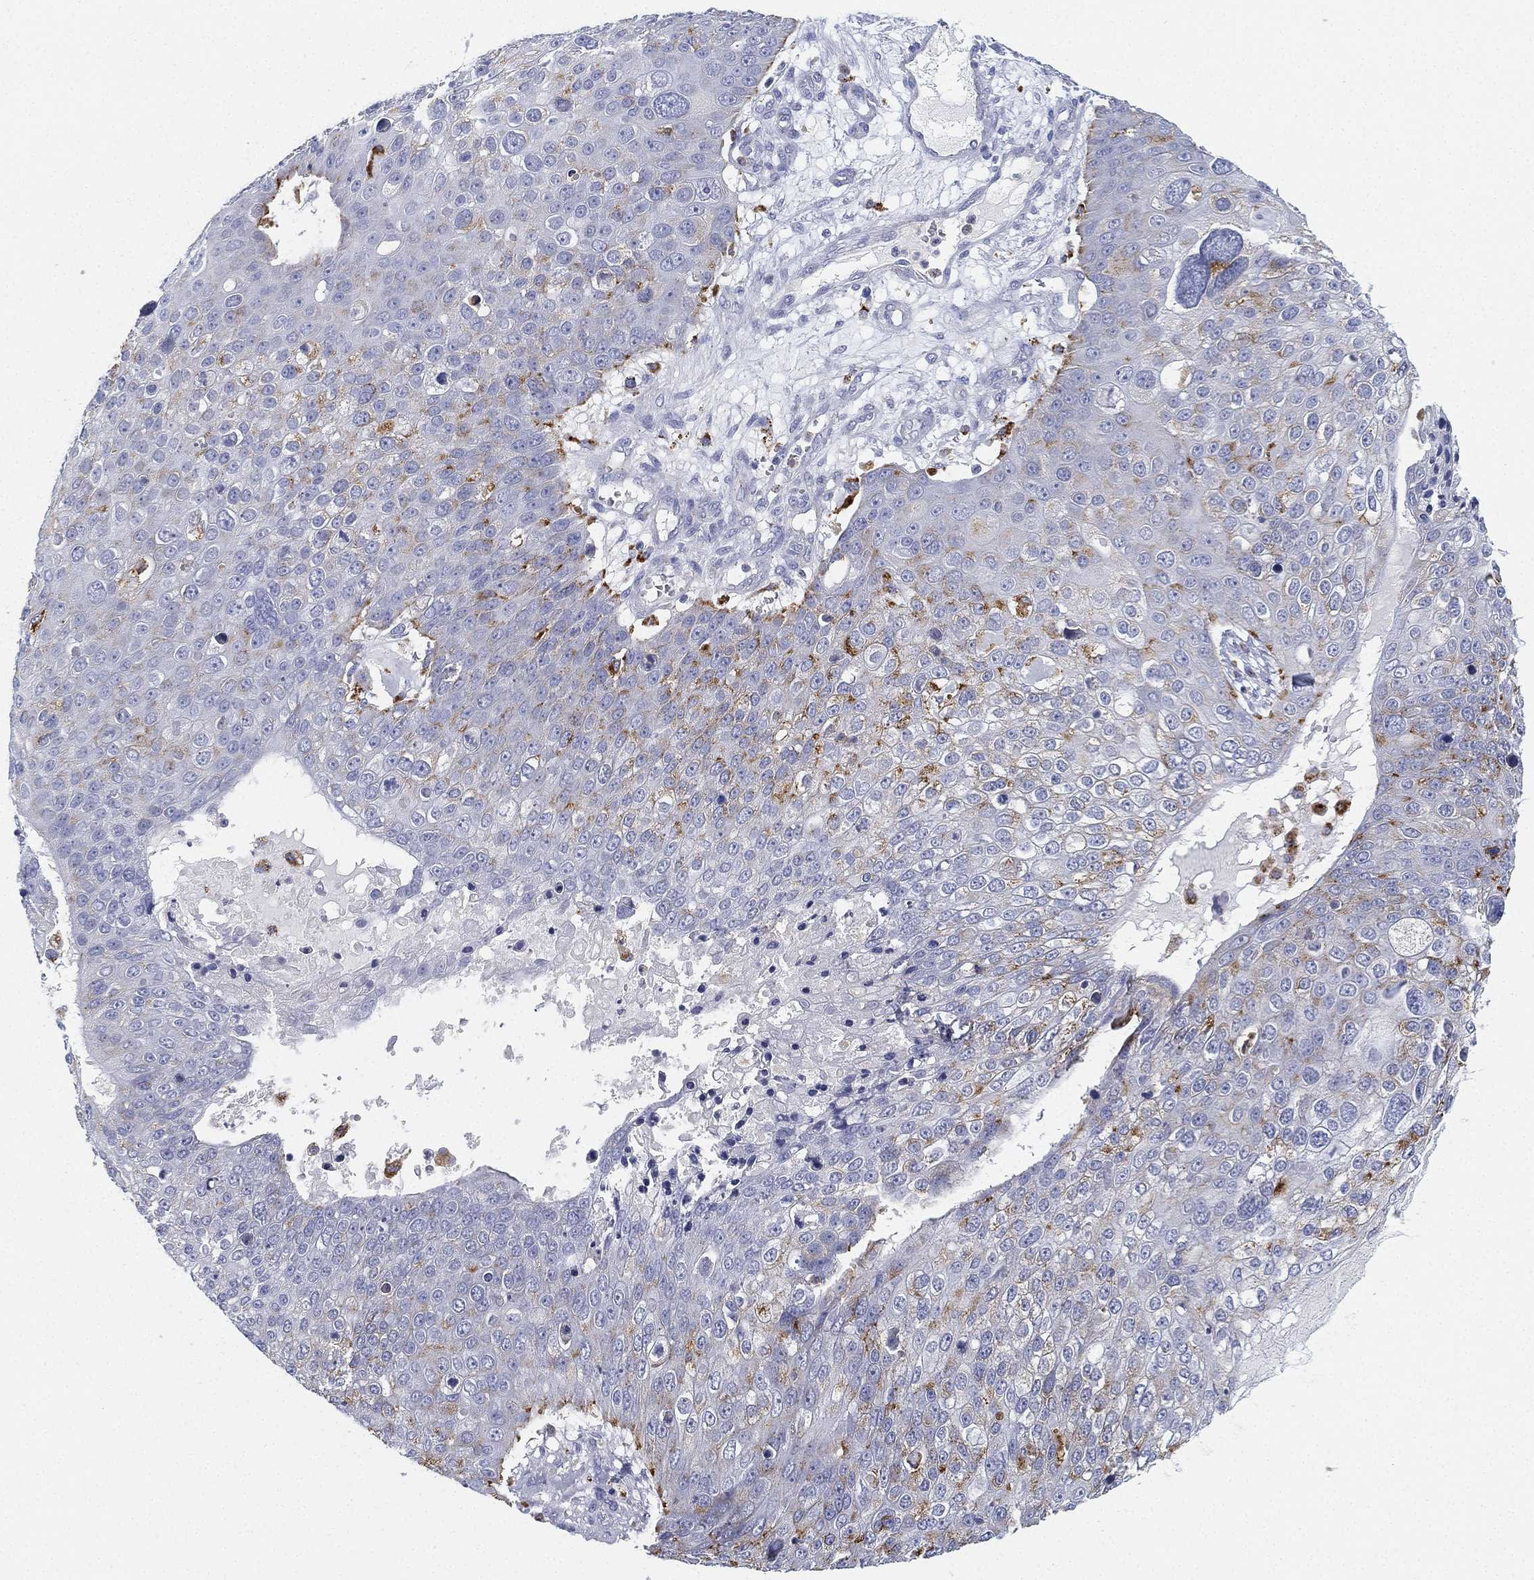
{"staining": {"intensity": "moderate", "quantity": "<25%", "location": "cytoplasmic/membranous"}, "tissue": "skin cancer", "cell_type": "Tumor cells", "image_type": "cancer", "snomed": [{"axis": "morphology", "description": "Squamous cell carcinoma, NOS"}, {"axis": "topography", "description": "Skin"}], "caption": "Tumor cells demonstrate low levels of moderate cytoplasmic/membranous positivity in approximately <25% of cells in skin squamous cell carcinoma. The staining was performed using DAB to visualize the protein expression in brown, while the nuclei were stained in blue with hematoxylin (Magnification: 20x).", "gene": "NPC2", "patient": {"sex": "male", "age": 71}}